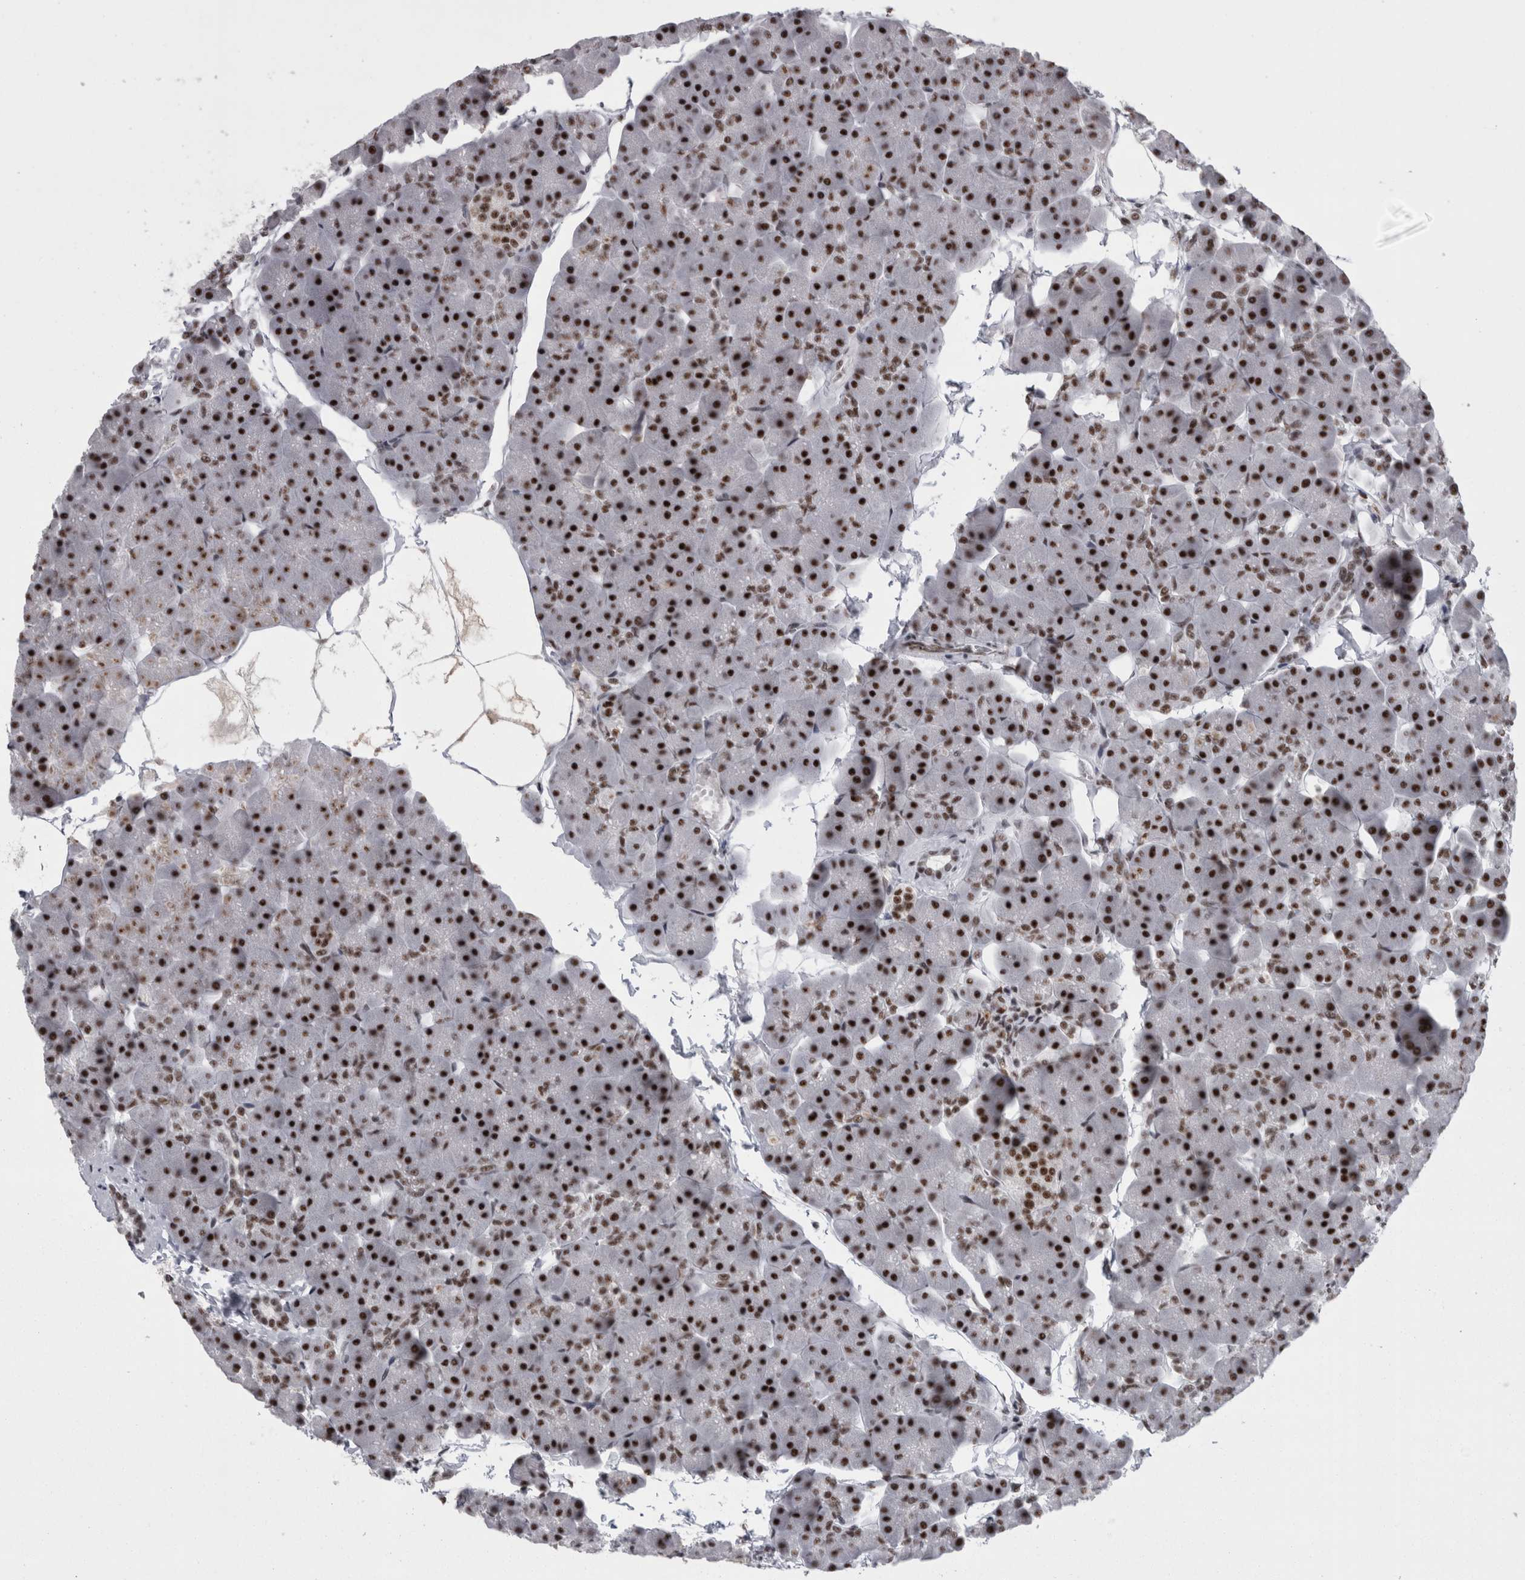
{"staining": {"intensity": "strong", "quantity": ">75%", "location": "nuclear"}, "tissue": "pancreas", "cell_type": "Exocrine glandular cells", "image_type": "normal", "snomed": [{"axis": "morphology", "description": "Normal tissue, NOS"}, {"axis": "topography", "description": "Pancreas"}], "caption": "Brown immunohistochemical staining in normal pancreas exhibits strong nuclear staining in approximately >75% of exocrine glandular cells. (brown staining indicates protein expression, while blue staining denotes nuclei).", "gene": "SNRNP40", "patient": {"sex": "male", "age": 35}}